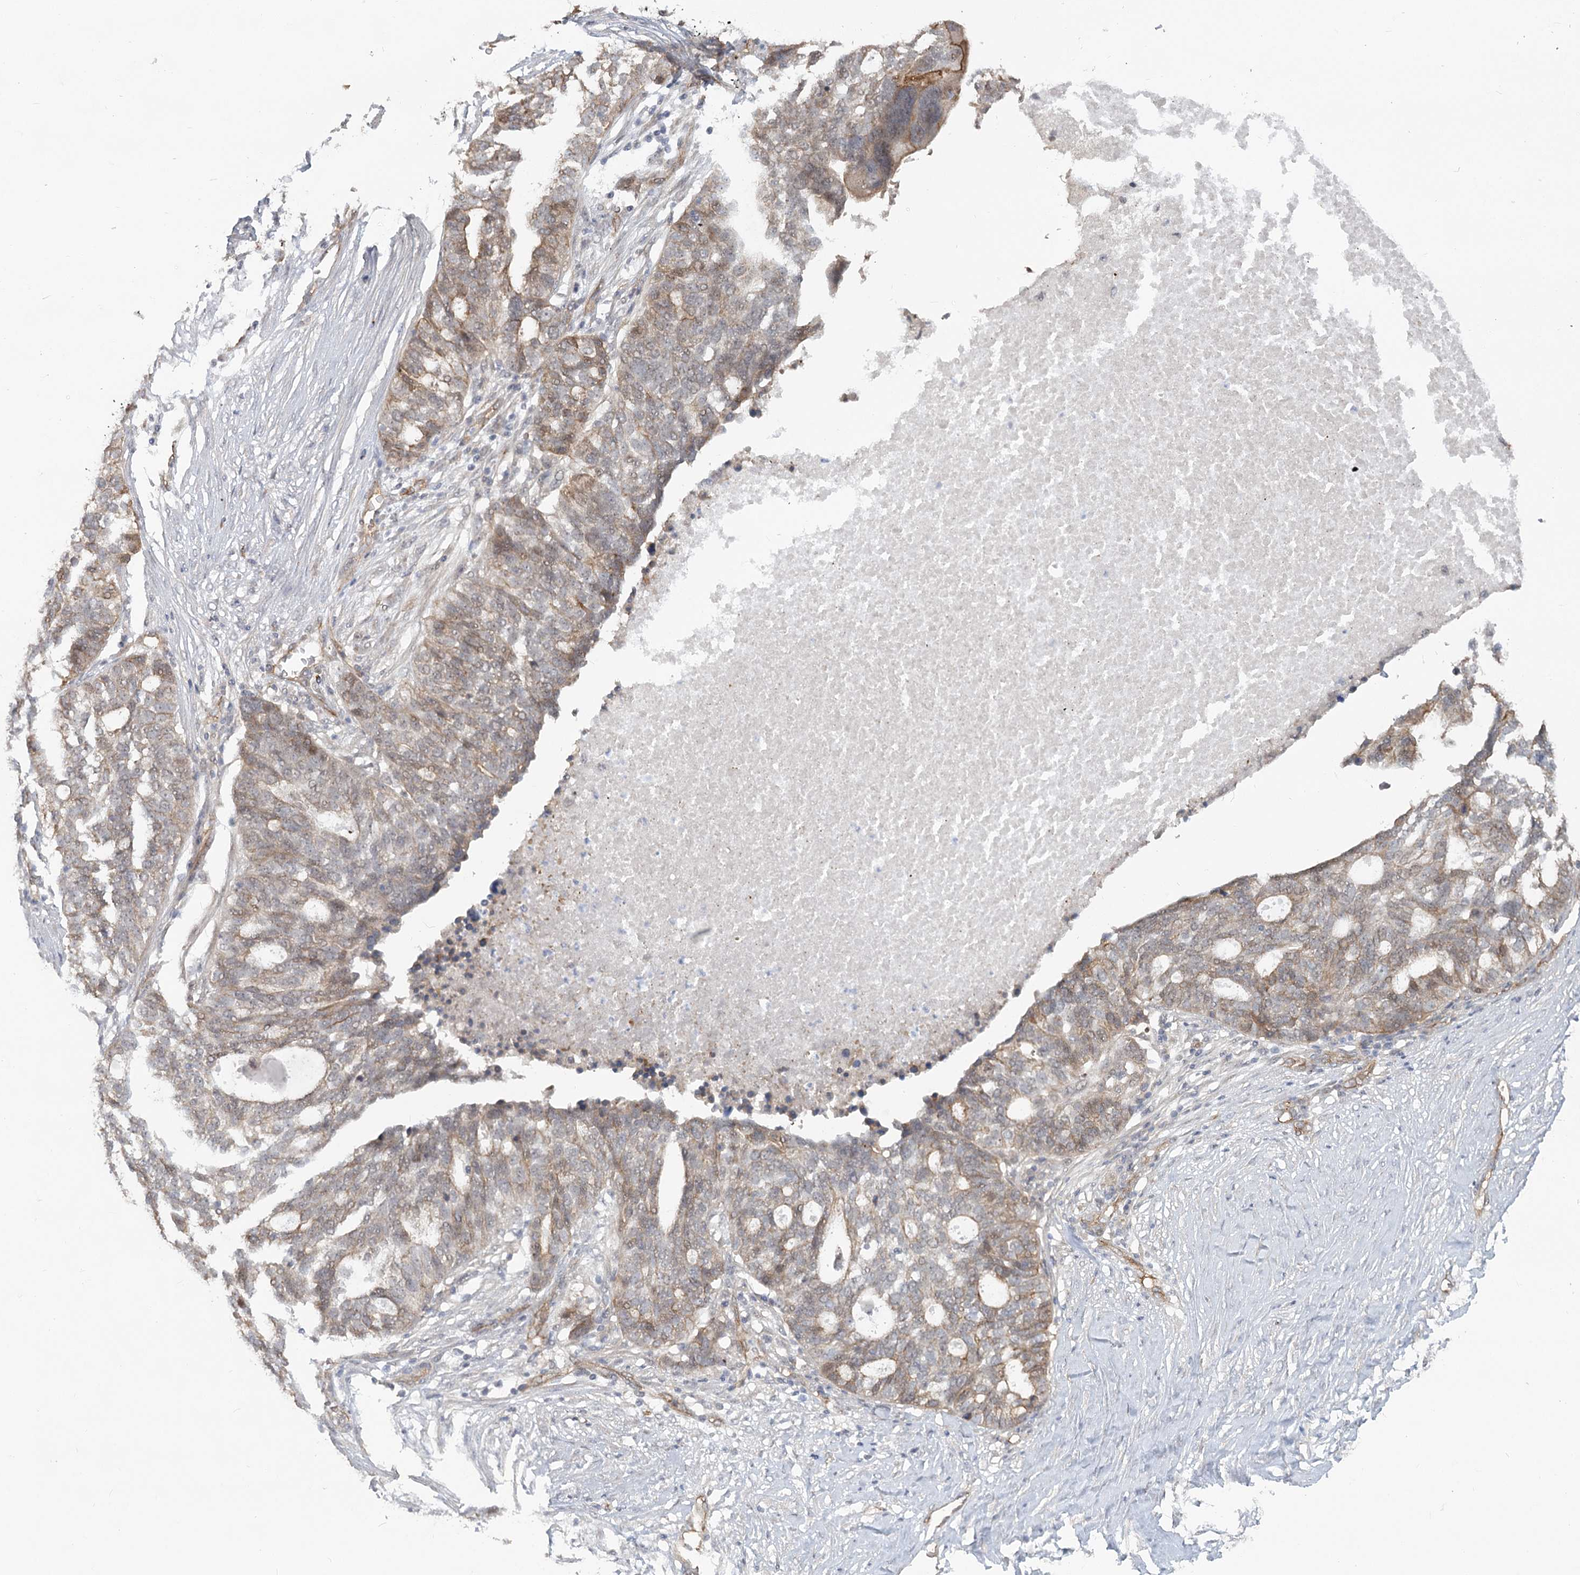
{"staining": {"intensity": "weak", "quantity": "25%-75%", "location": "cytoplasmic/membranous"}, "tissue": "ovarian cancer", "cell_type": "Tumor cells", "image_type": "cancer", "snomed": [{"axis": "morphology", "description": "Cystadenocarcinoma, serous, NOS"}, {"axis": "topography", "description": "Ovary"}], "caption": "Brown immunohistochemical staining in serous cystadenocarcinoma (ovarian) displays weak cytoplasmic/membranous positivity in about 25%-75% of tumor cells. (Brightfield microscopy of DAB IHC at high magnification).", "gene": "RPP14", "patient": {"sex": "female", "age": 59}}